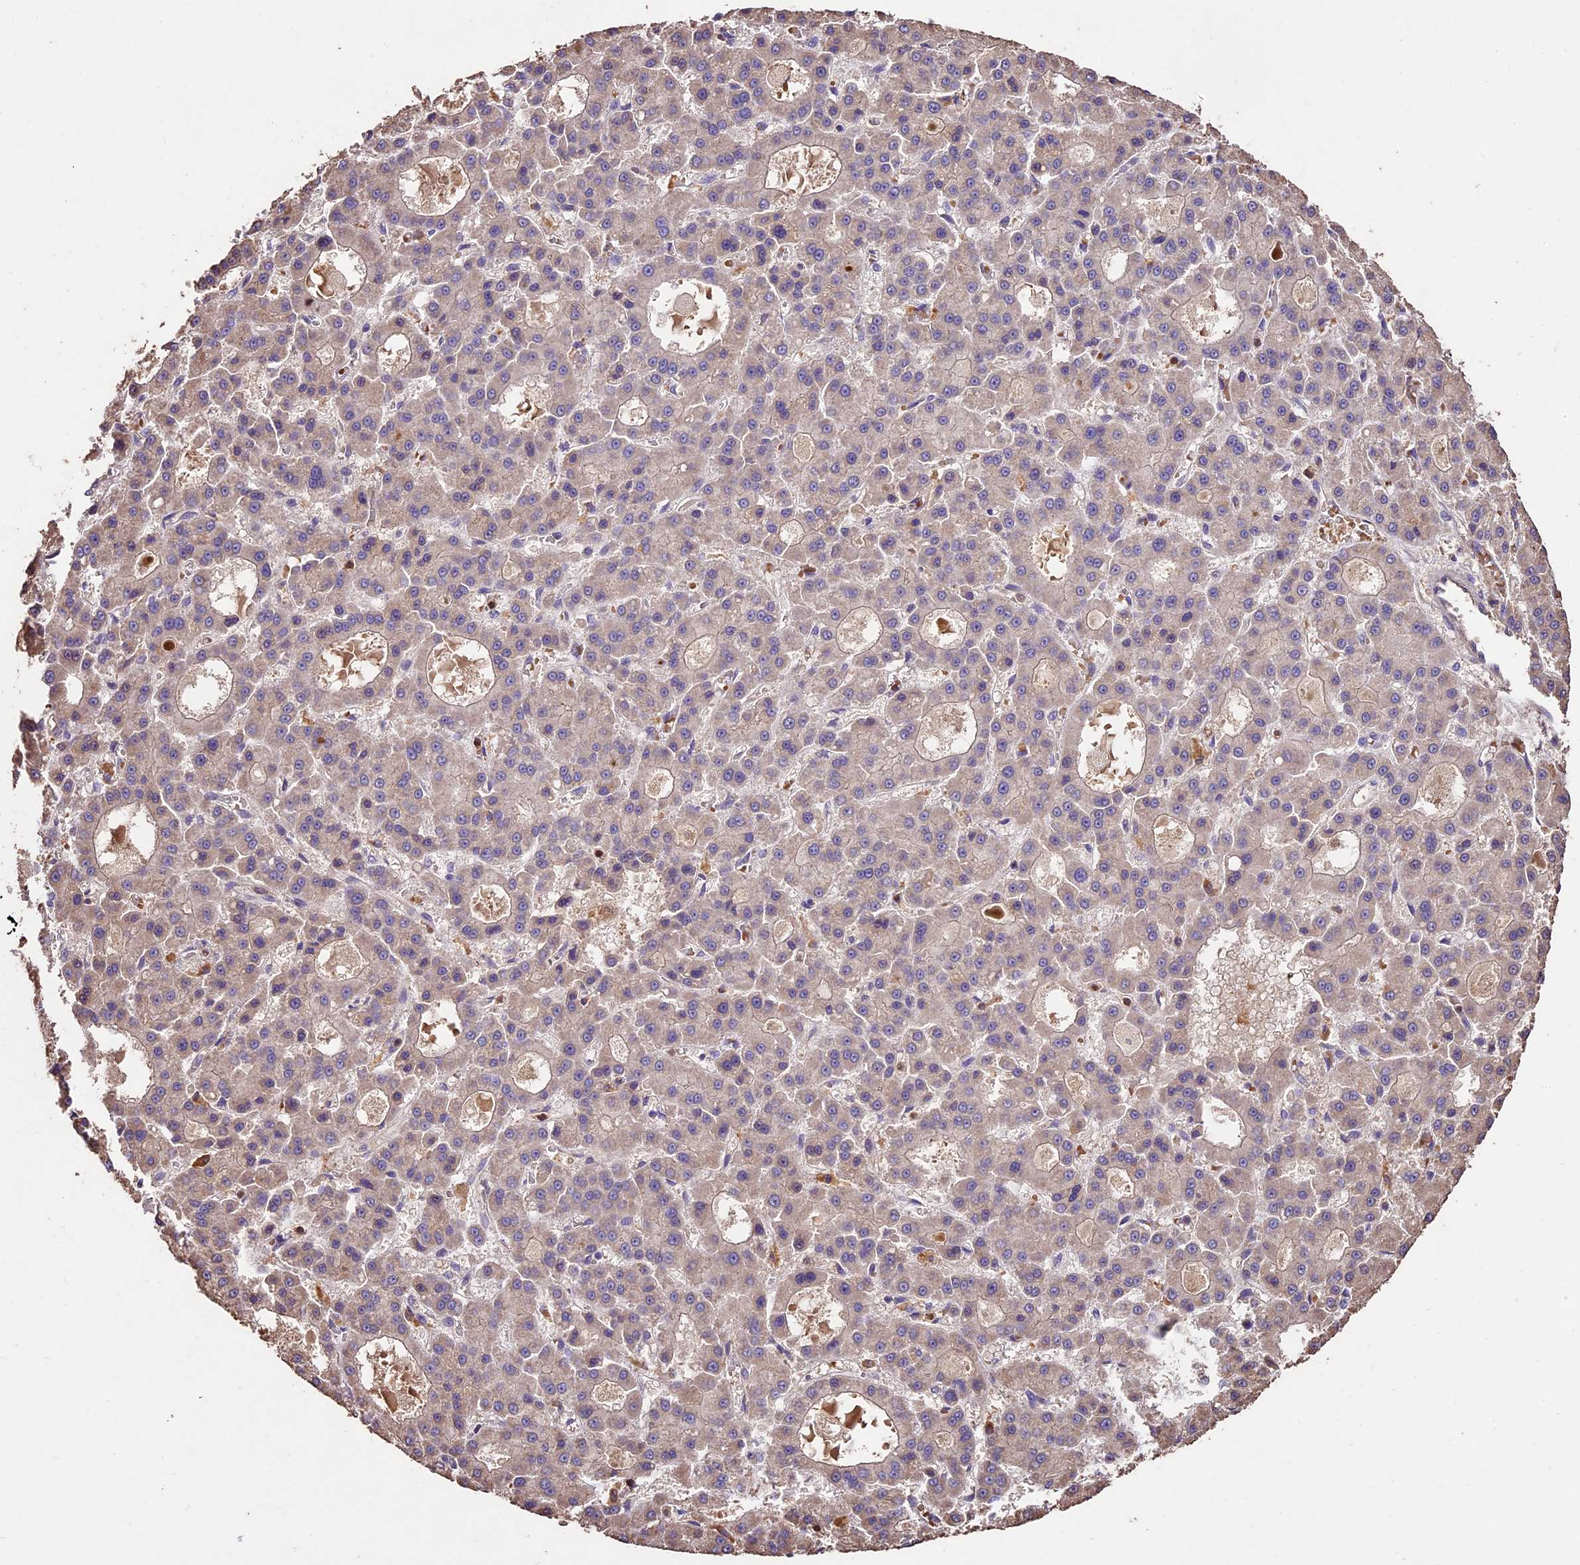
{"staining": {"intensity": "weak", "quantity": "<25%", "location": "cytoplasmic/membranous"}, "tissue": "liver cancer", "cell_type": "Tumor cells", "image_type": "cancer", "snomed": [{"axis": "morphology", "description": "Carcinoma, Hepatocellular, NOS"}, {"axis": "topography", "description": "Liver"}], "caption": "Immunohistochemical staining of human liver hepatocellular carcinoma exhibits no significant positivity in tumor cells.", "gene": "CRLF1", "patient": {"sex": "male", "age": 70}}